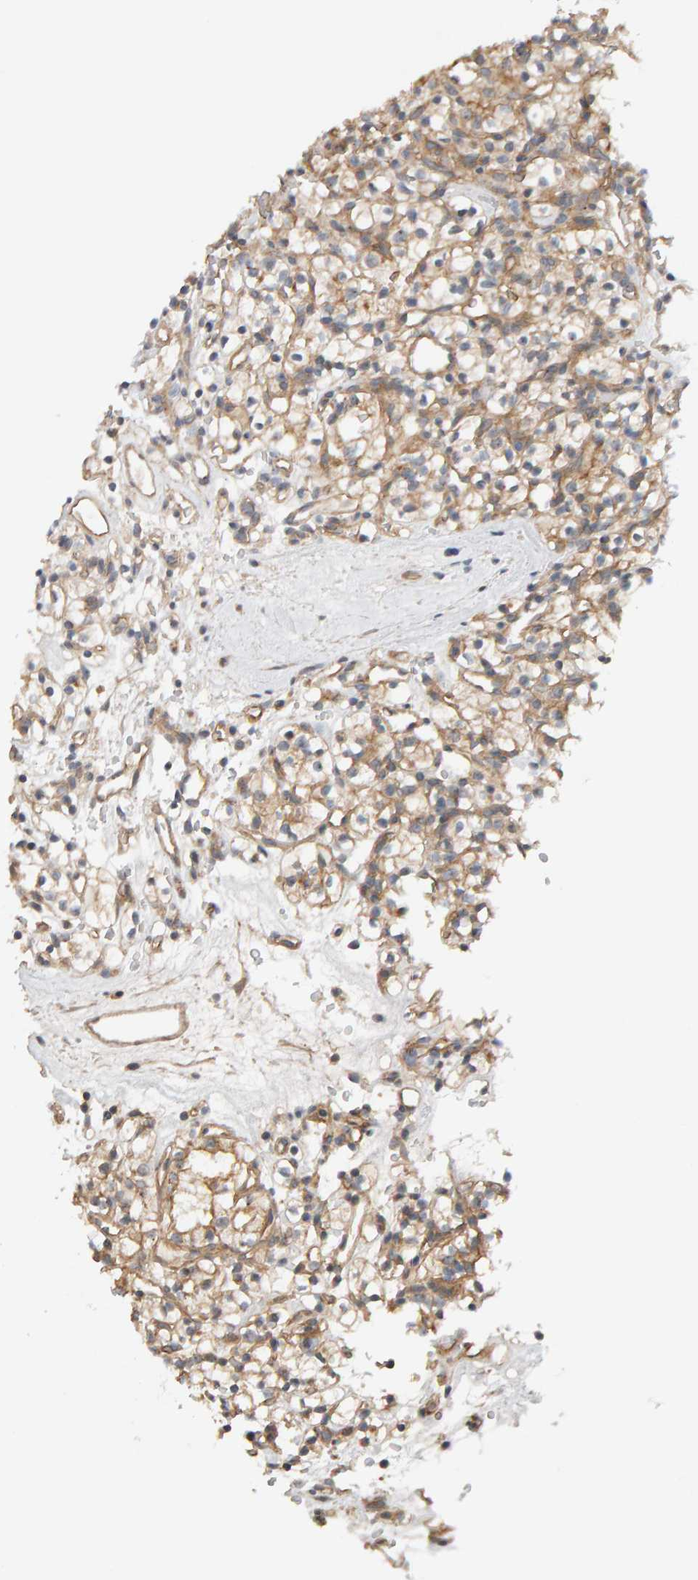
{"staining": {"intensity": "weak", "quantity": ">75%", "location": "cytoplasmic/membranous"}, "tissue": "renal cancer", "cell_type": "Tumor cells", "image_type": "cancer", "snomed": [{"axis": "morphology", "description": "Adenocarcinoma, NOS"}, {"axis": "topography", "description": "Kidney"}], "caption": "Brown immunohistochemical staining in human renal cancer reveals weak cytoplasmic/membranous staining in about >75% of tumor cells.", "gene": "PPP1R16A", "patient": {"sex": "female", "age": 57}}